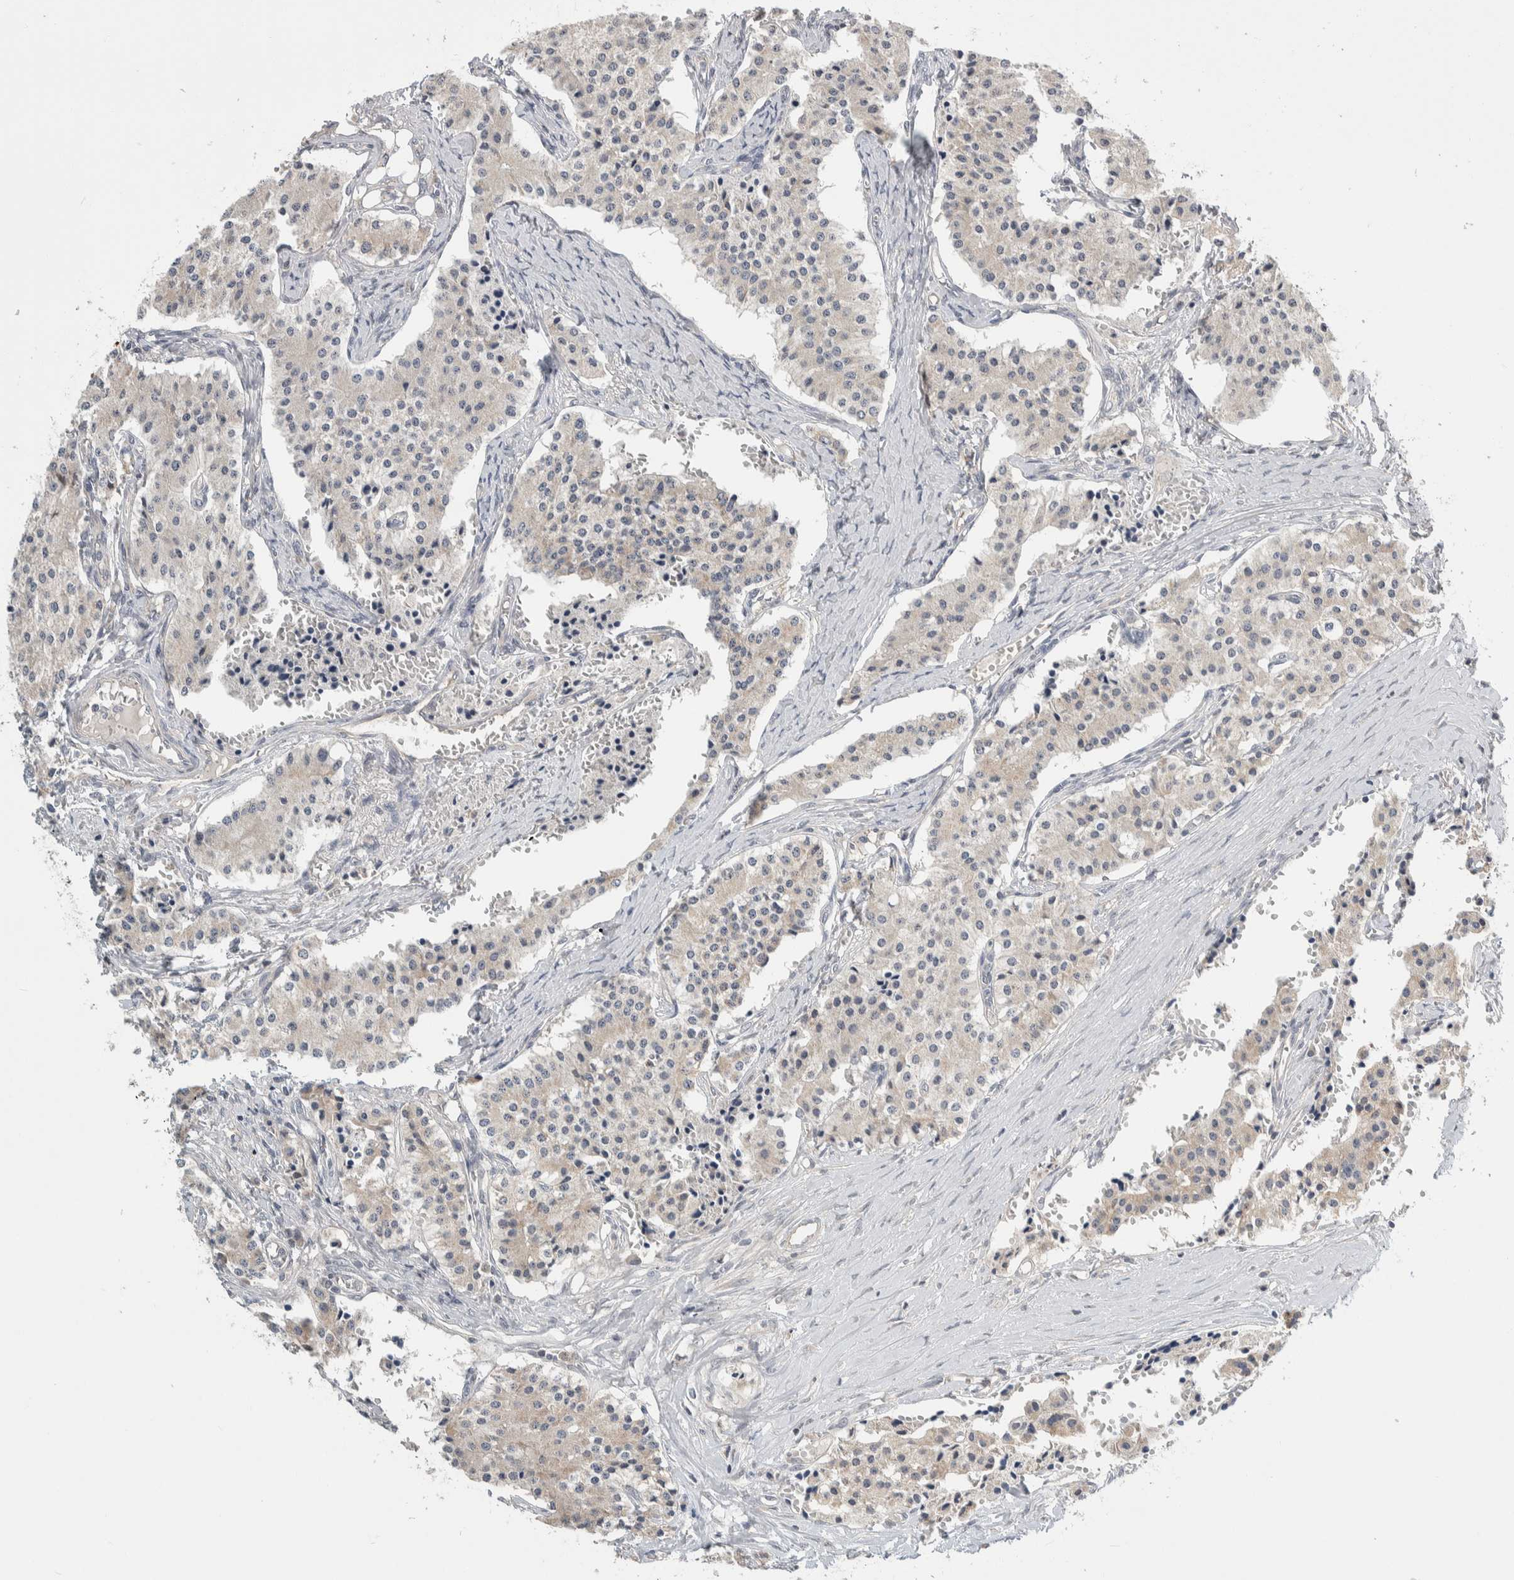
{"staining": {"intensity": "weak", "quantity": "25%-75%", "location": "cytoplasmic/membranous"}, "tissue": "carcinoid", "cell_type": "Tumor cells", "image_type": "cancer", "snomed": [{"axis": "morphology", "description": "Carcinoid, malignant, NOS"}, {"axis": "topography", "description": "Colon"}], "caption": "Human carcinoid stained for a protein (brown) exhibits weak cytoplasmic/membranous positive positivity in about 25%-75% of tumor cells.", "gene": "SHPK", "patient": {"sex": "female", "age": 52}}